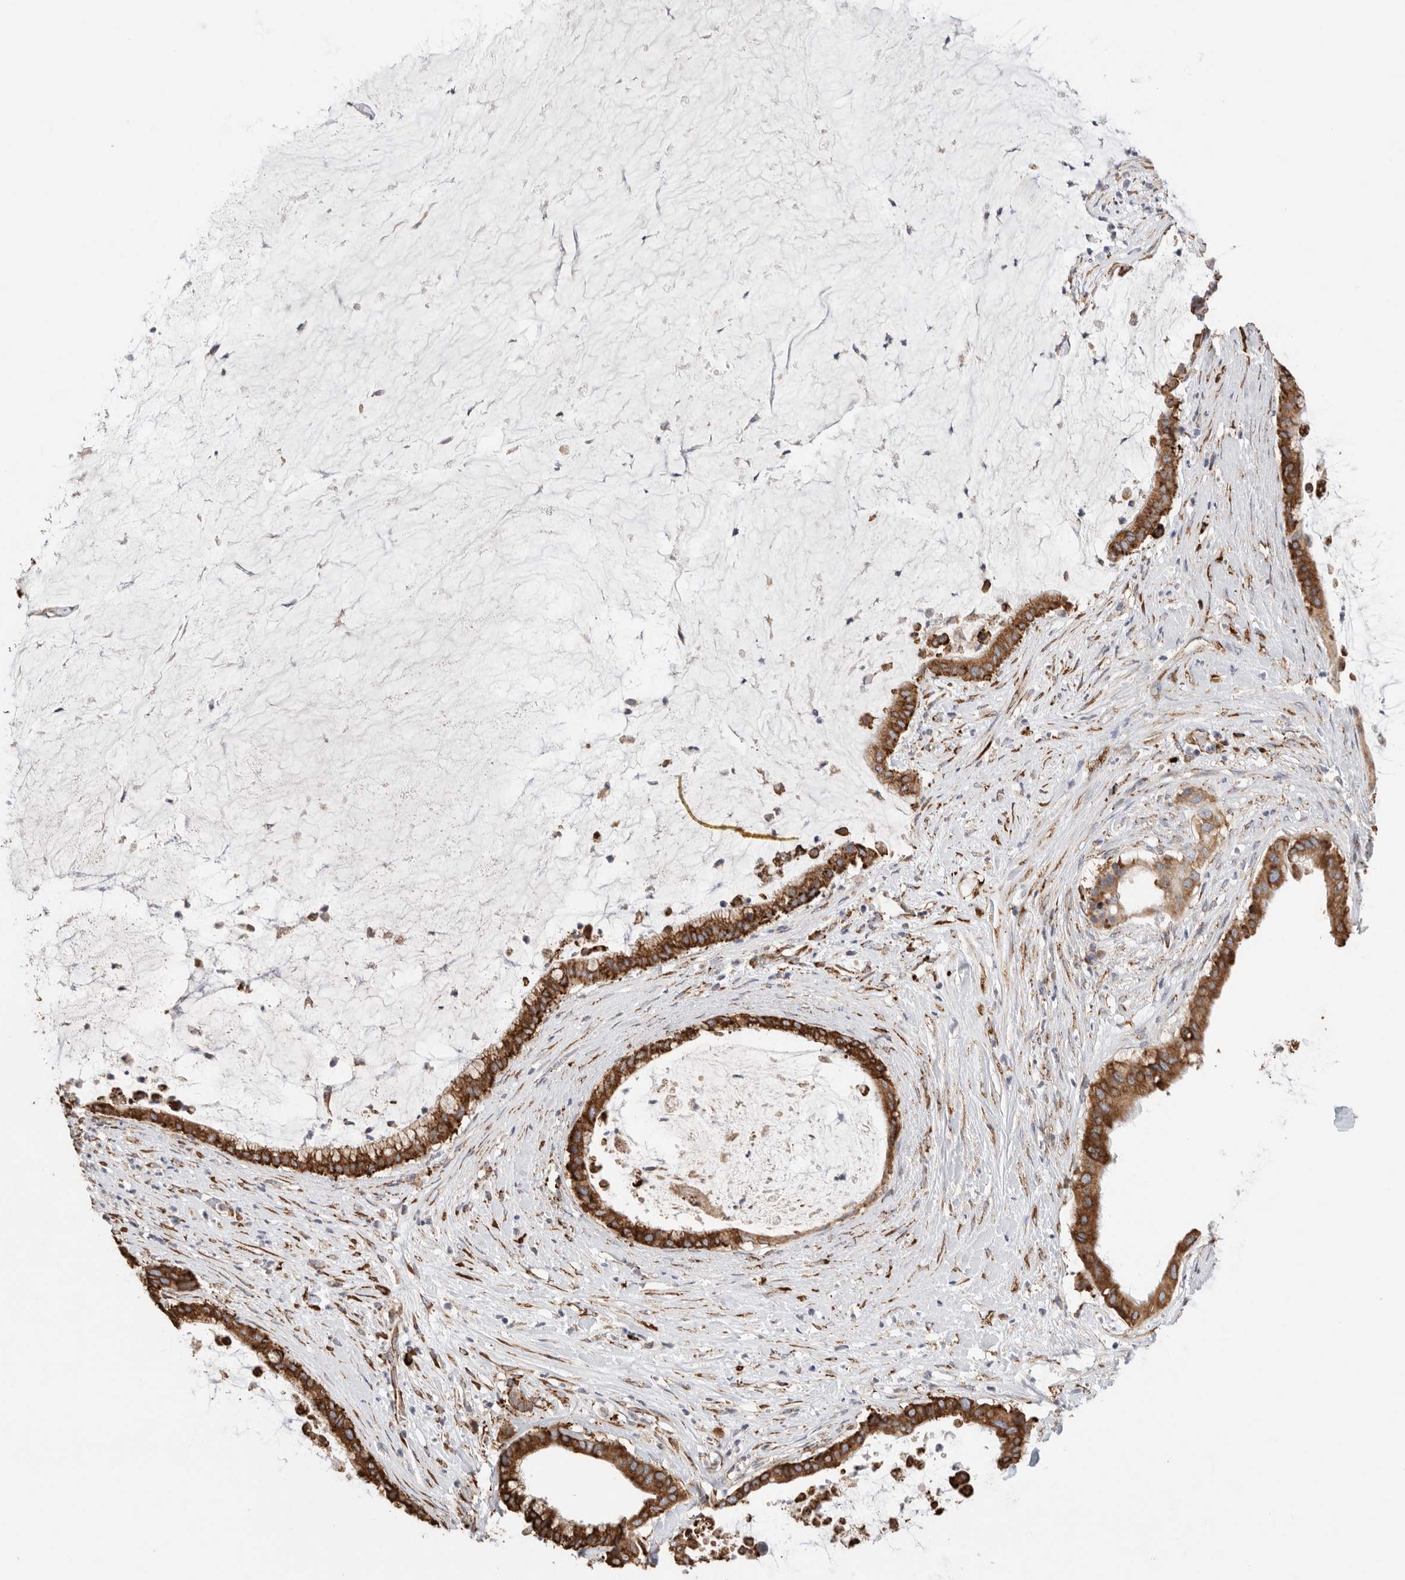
{"staining": {"intensity": "strong", "quantity": ">75%", "location": "cytoplasmic/membranous"}, "tissue": "pancreatic cancer", "cell_type": "Tumor cells", "image_type": "cancer", "snomed": [{"axis": "morphology", "description": "Adenocarcinoma, NOS"}, {"axis": "topography", "description": "Pancreas"}], "caption": "A brown stain labels strong cytoplasmic/membranous staining of a protein in human pancreatic cancer (adenocarcinoma) tumor cells.", "gene": "BLOC1S5", "patient": {"sex": "male", "age": 41}}